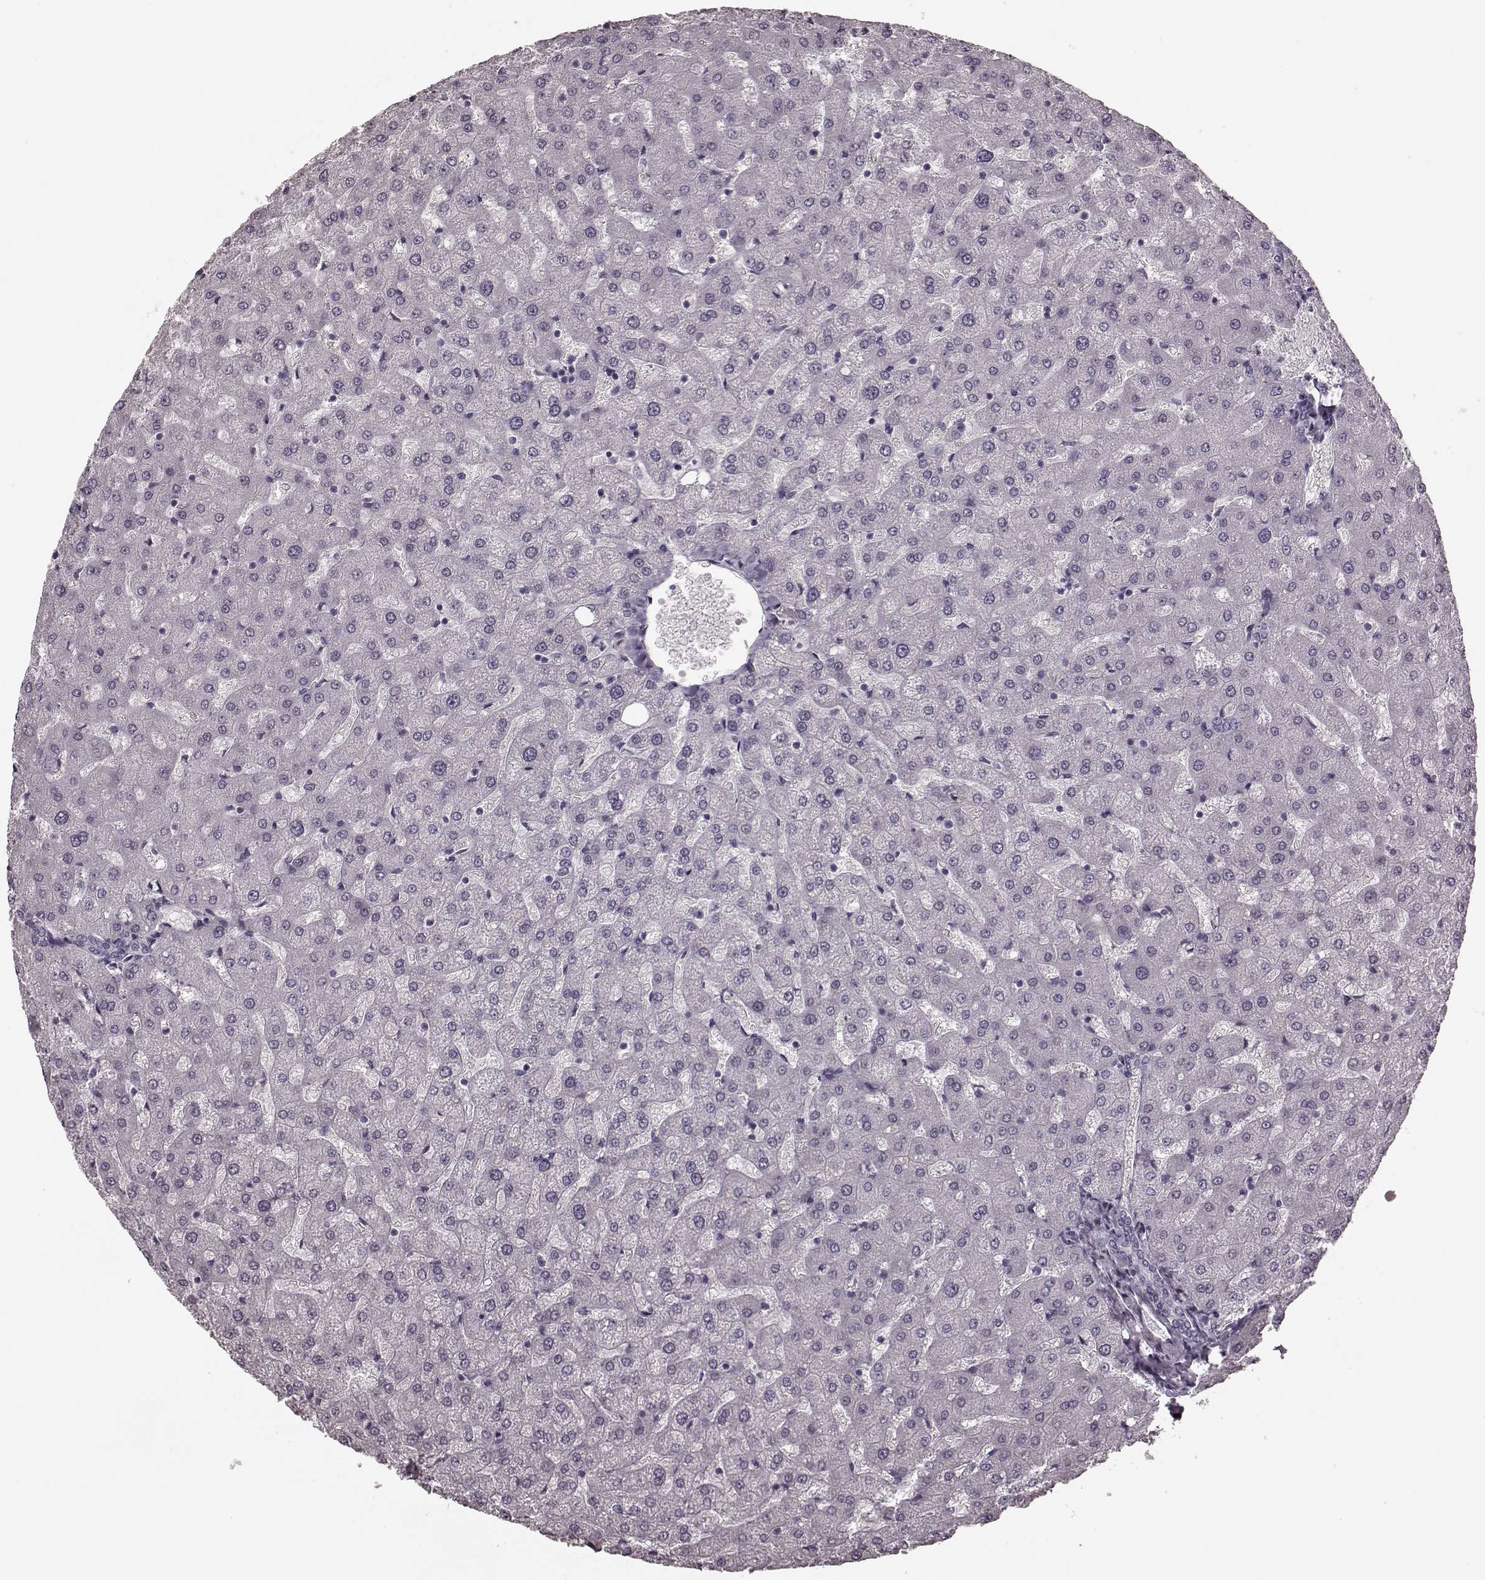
{"staining": {"intensity": "negative", "quantity": "none", "location": "none"}, "tissue": "liver", "cell_type": "Cholangiocytes", "image_type": "normal", "snomed": [{"axis": "morphology", "description": "Normal tissue, NOS"}, {"axis": "topography", "description": "Liver"}], "caption": "Immunohistochemistry micrograph of normal liver stained for a protein (brown), which demonstrates no staining in cholangiocytes.", "gene": "TRPM1", "patient": {"sex": "female", "age": 50}}